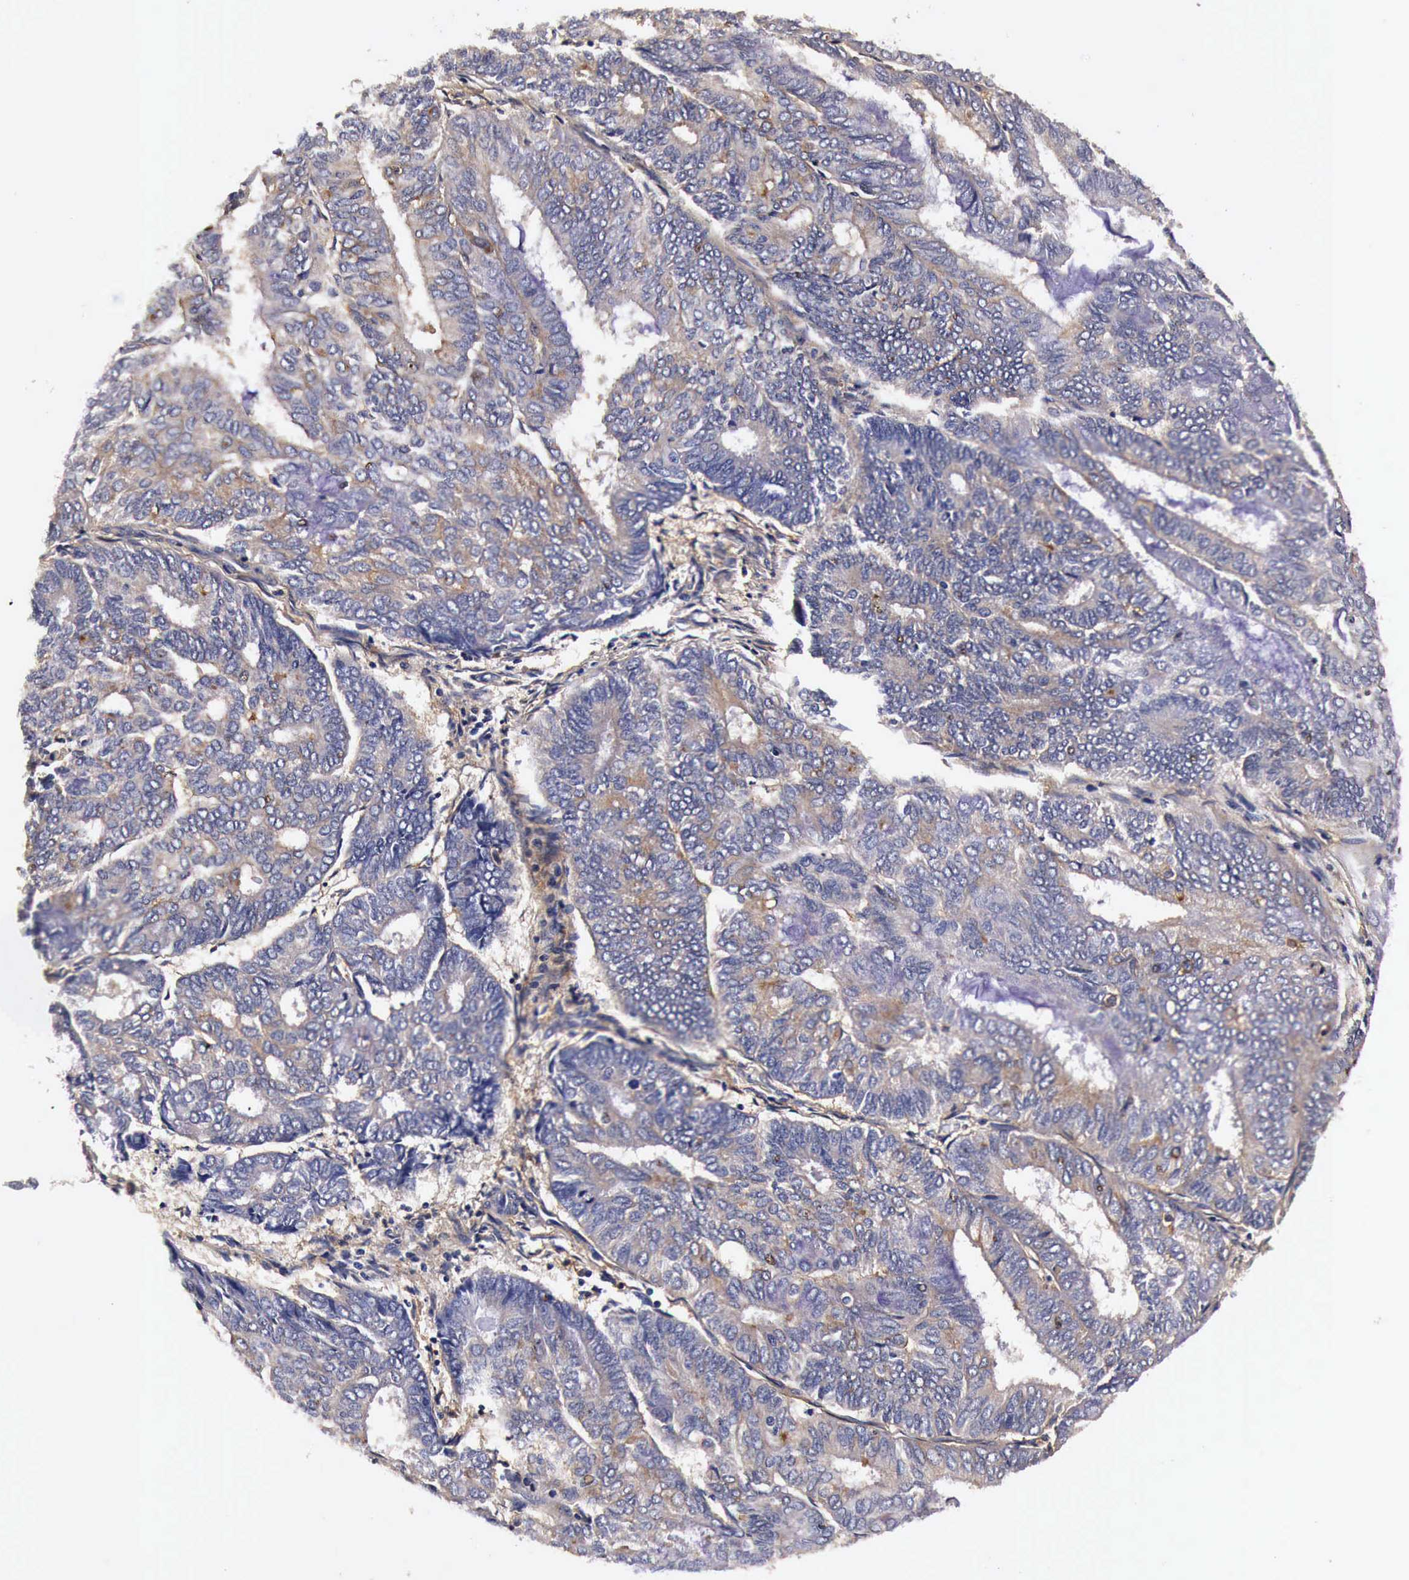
{"staining": {"intensity": "weak", "quantity": "25%-75%", "location": "cytoplasmic/membranous"}, "tissue": "endometrial cancer", "cell_type": "Tumor cells", "image_type": "cancer", "snomed": [{"axis": "morphology", "description": "Adenocarcinoma, NOS"}, {"axis": "topography", "description": "Endometrium"}], "caption": "The immunohistochemical stain labels weak cytoplasmic/membranous expression in tumor cells of adenocarcinoma (endometrial) tissue.", "gene": "RP2", "patient": {"sex": "female", "age": 59}}